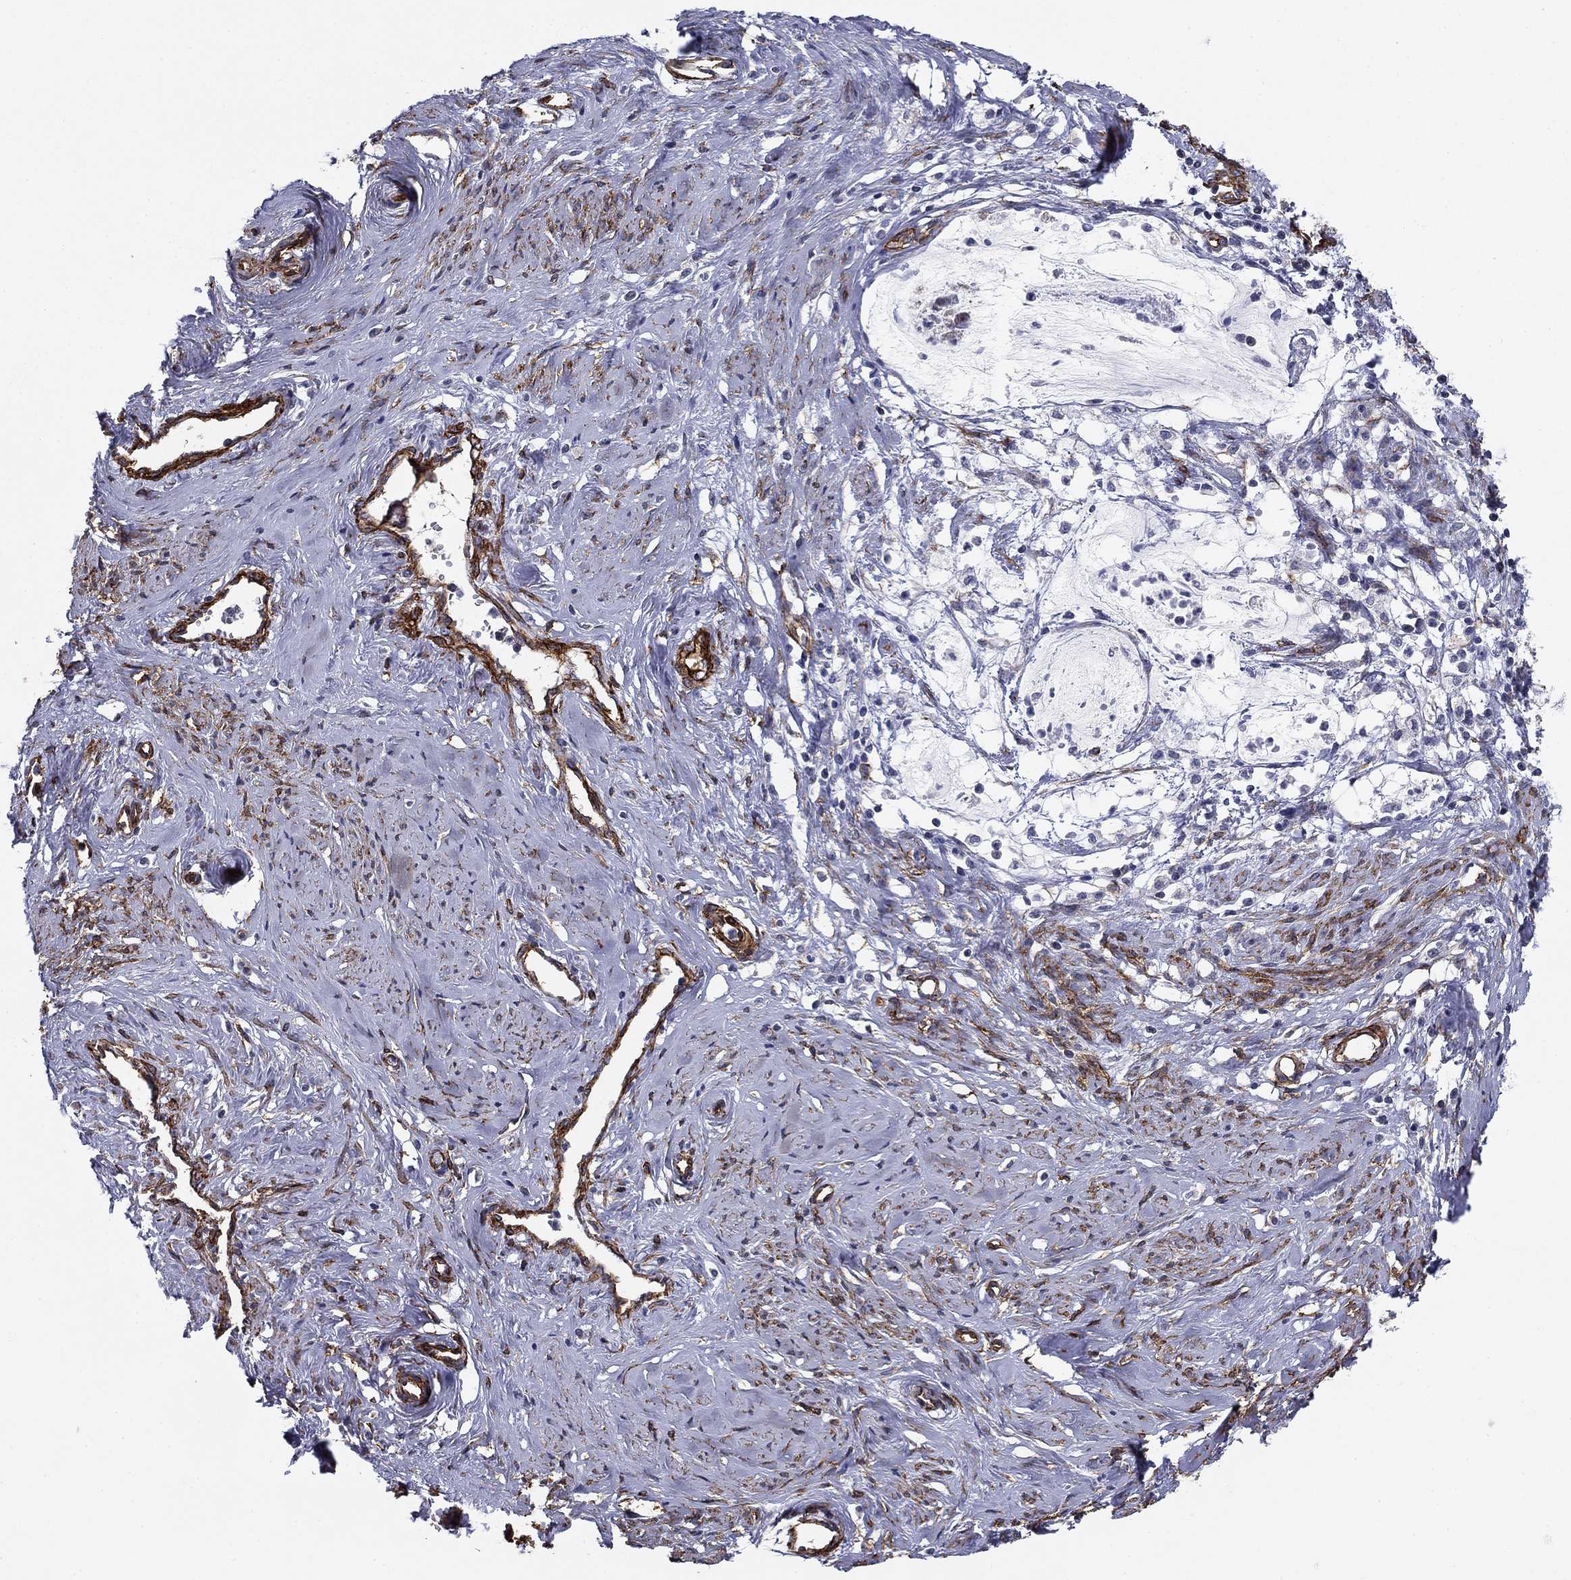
{"staining": {"intensity": "negative", "quantity": "none", "location": "none"}, "tissue": "cervical cancer", "cell_type": "Tumor cells", "image_type": "cancer", "snomed": [{"axis": "morphology", "description": "Normal tissue, NOS"}, {"axis": "morphology", "description": "Adenocarcinoma, NOS"}, {"axis": "topography", "description": "Cervix"}], "caption": "An immunohistochemistry (IHC) histopathology image of cervical adenocarcinoma is shown. There is no staining in tumor cells of cervical adenocarcinoma.", "gene": "SYNC", "patient": {"sex": "female", "age": 38}}